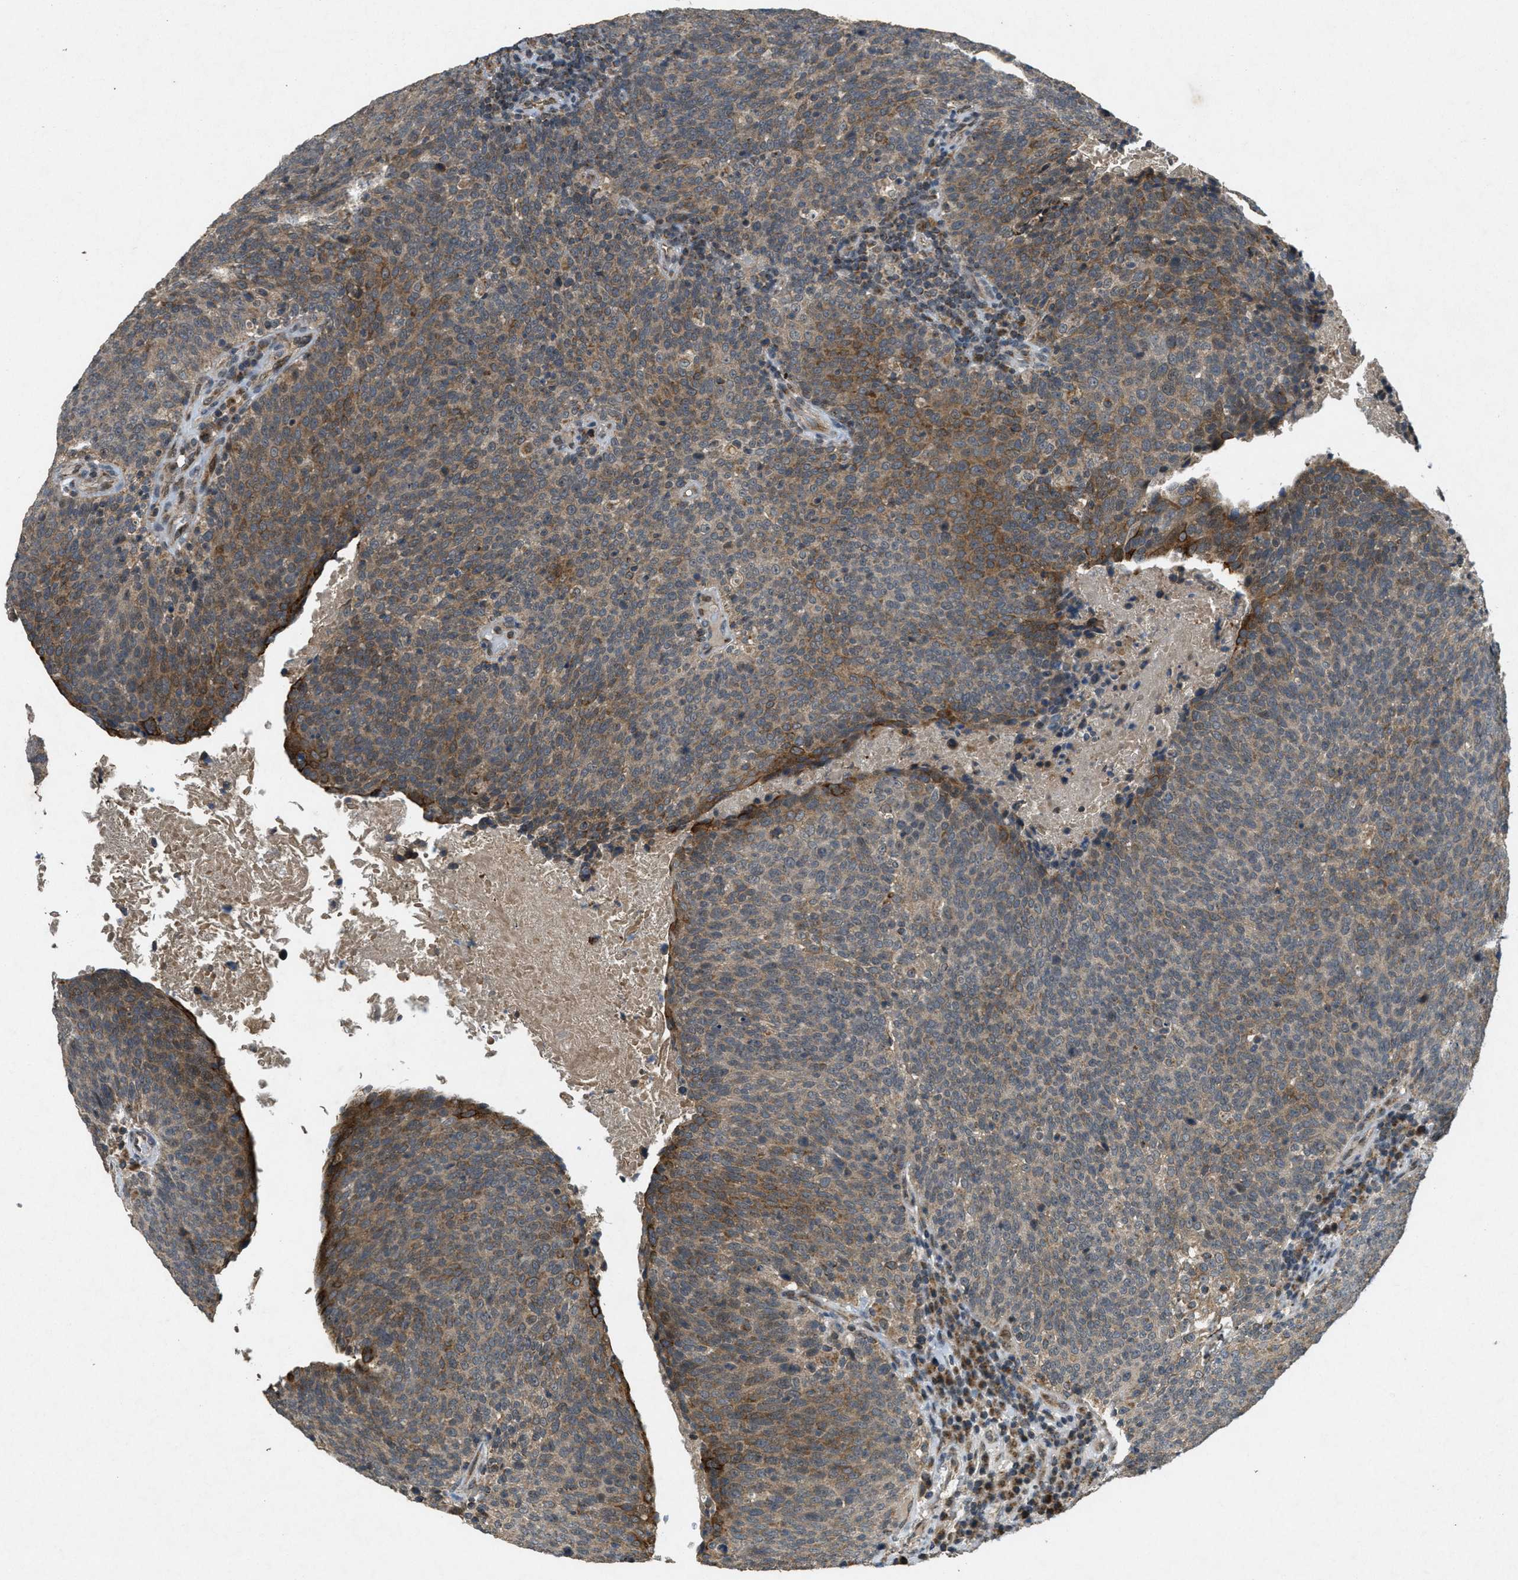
{"staining": {"intensity": "moderate", "quantity": ">75%", "location": "cytoplasmic/membranous"}, "tissue": "head and neck cancer", "cell_type": "Tumor cells", "image_type": "cancer", "snomed": [{"axis": "morphology", "description": "Squamous cell carcinoma, NOS"}, {"axis": "morphology", "description": "Squamous cell carcinoma, metastatic, NOS"}, {"axis": "topography", "description": "Lymph node"}, {"axis": "topography", "description": "Head-Neck"}], "caption": "Immunohistochemical staining of human head and neck cancer shows moderate cytoplasmic/membranous protein staining in approximately >75% of tumor cells.", "gene": "PPP1R15A", "patient": {"sex": "male", "age": 62}}